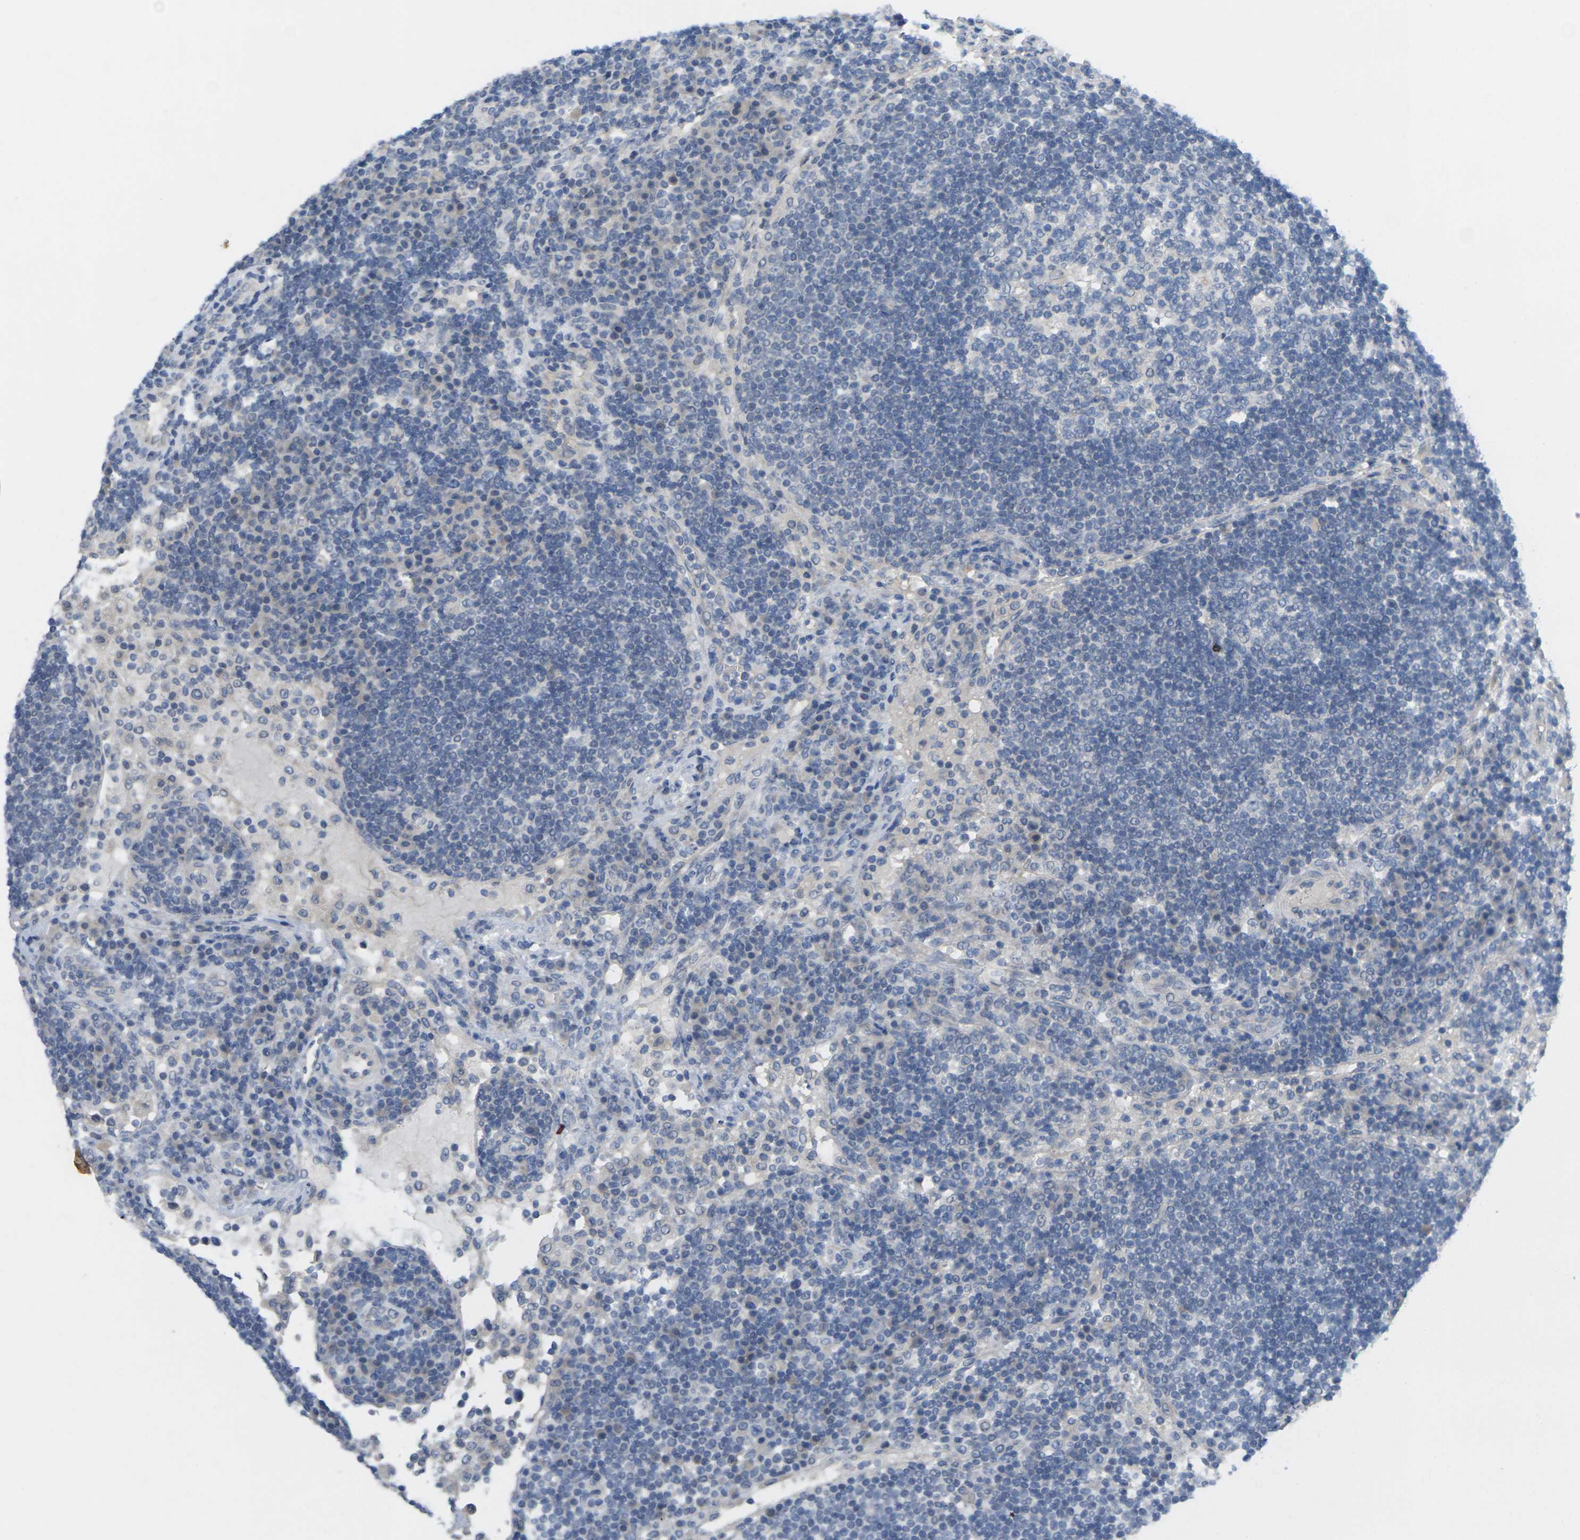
{"staining": {"intensity": "negative", "quantity": "none", "location": "none"}, "tissue": "lymph node", "cell_type": "Germinal center cells", "image_type": "normal", "snomed": [{"axis": "morphology", "description": "Normal tissue, NOS"}, {"axis": "topography", "description": "Lymph node"}], "caption": "High power microscopy photomicrograph of an immunohistochemistry (IHC) photomicrograph of normal lymph node, revealing no significant positivity in germinal center cells. (DAB (3,3'-diaminobenzidine) immunohistochemistry (IHC) visualized using brightfield microscopy, high magnification).", "gene": "TNNI3", "patient": {"sex": "female", "age": 53}}